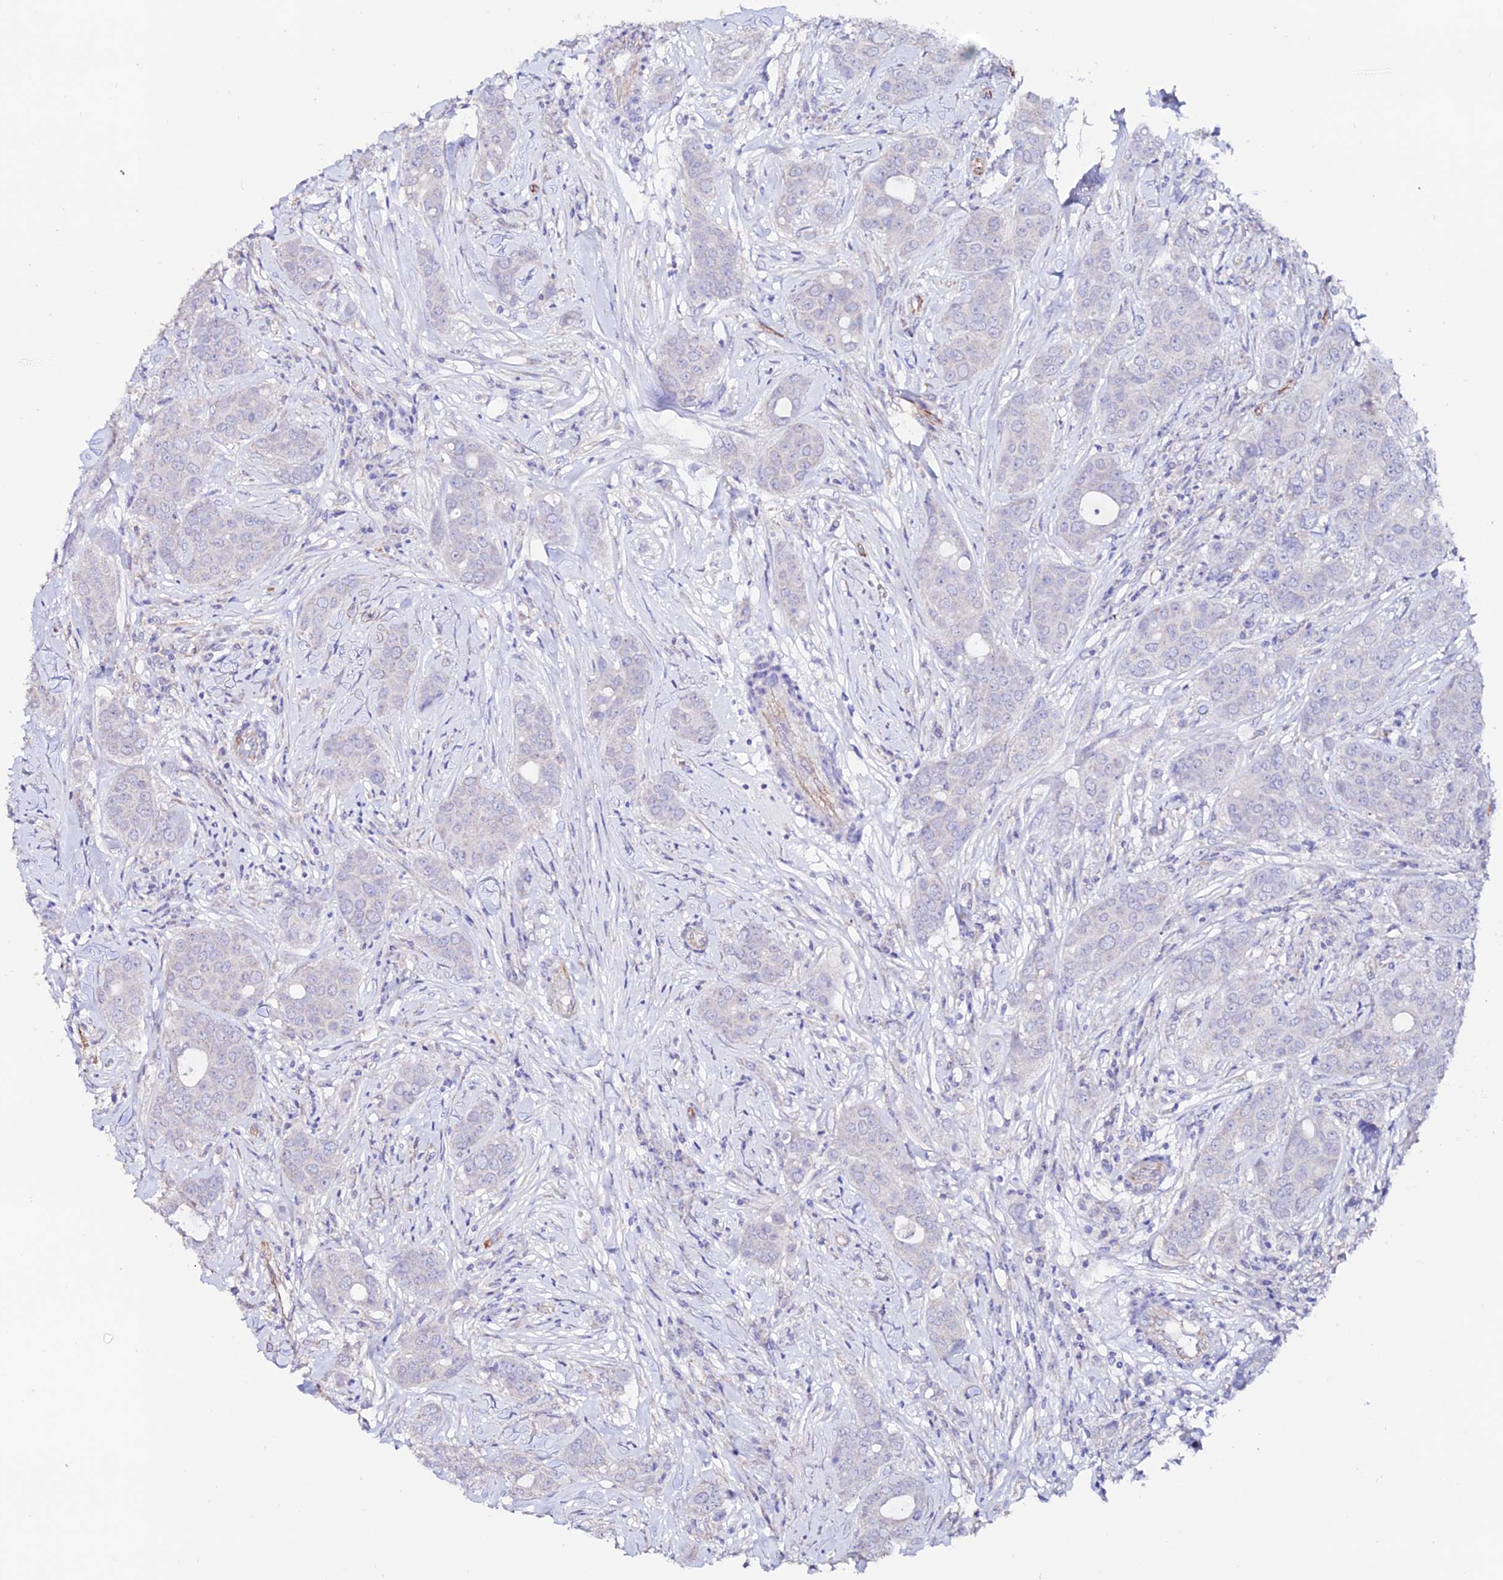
{"staining": {"intensity": "negative", "quantity": "none", "location": "none"}, "tissue": "breast cancer", "cell_type": "Tumor cells", "image_type": "cancer", "snomed": [{"axis": "morphology", "description": "Duct carcinoma"}, {"axis": "topography", "description": "Breast"}], "caption": "IHC micrograph of neoplastic tissue: human breast infiltrating ductal carcinoma stained with DAB (3,3'-diaminobenzidine) shows no significant protein positivity in tumor cells. The staining is performed using DAB brown chromogen with nuclei counter-stained in using hematoxylin.", "gene": "ESM1", "patient": {"sex": "female", "age": 43}}